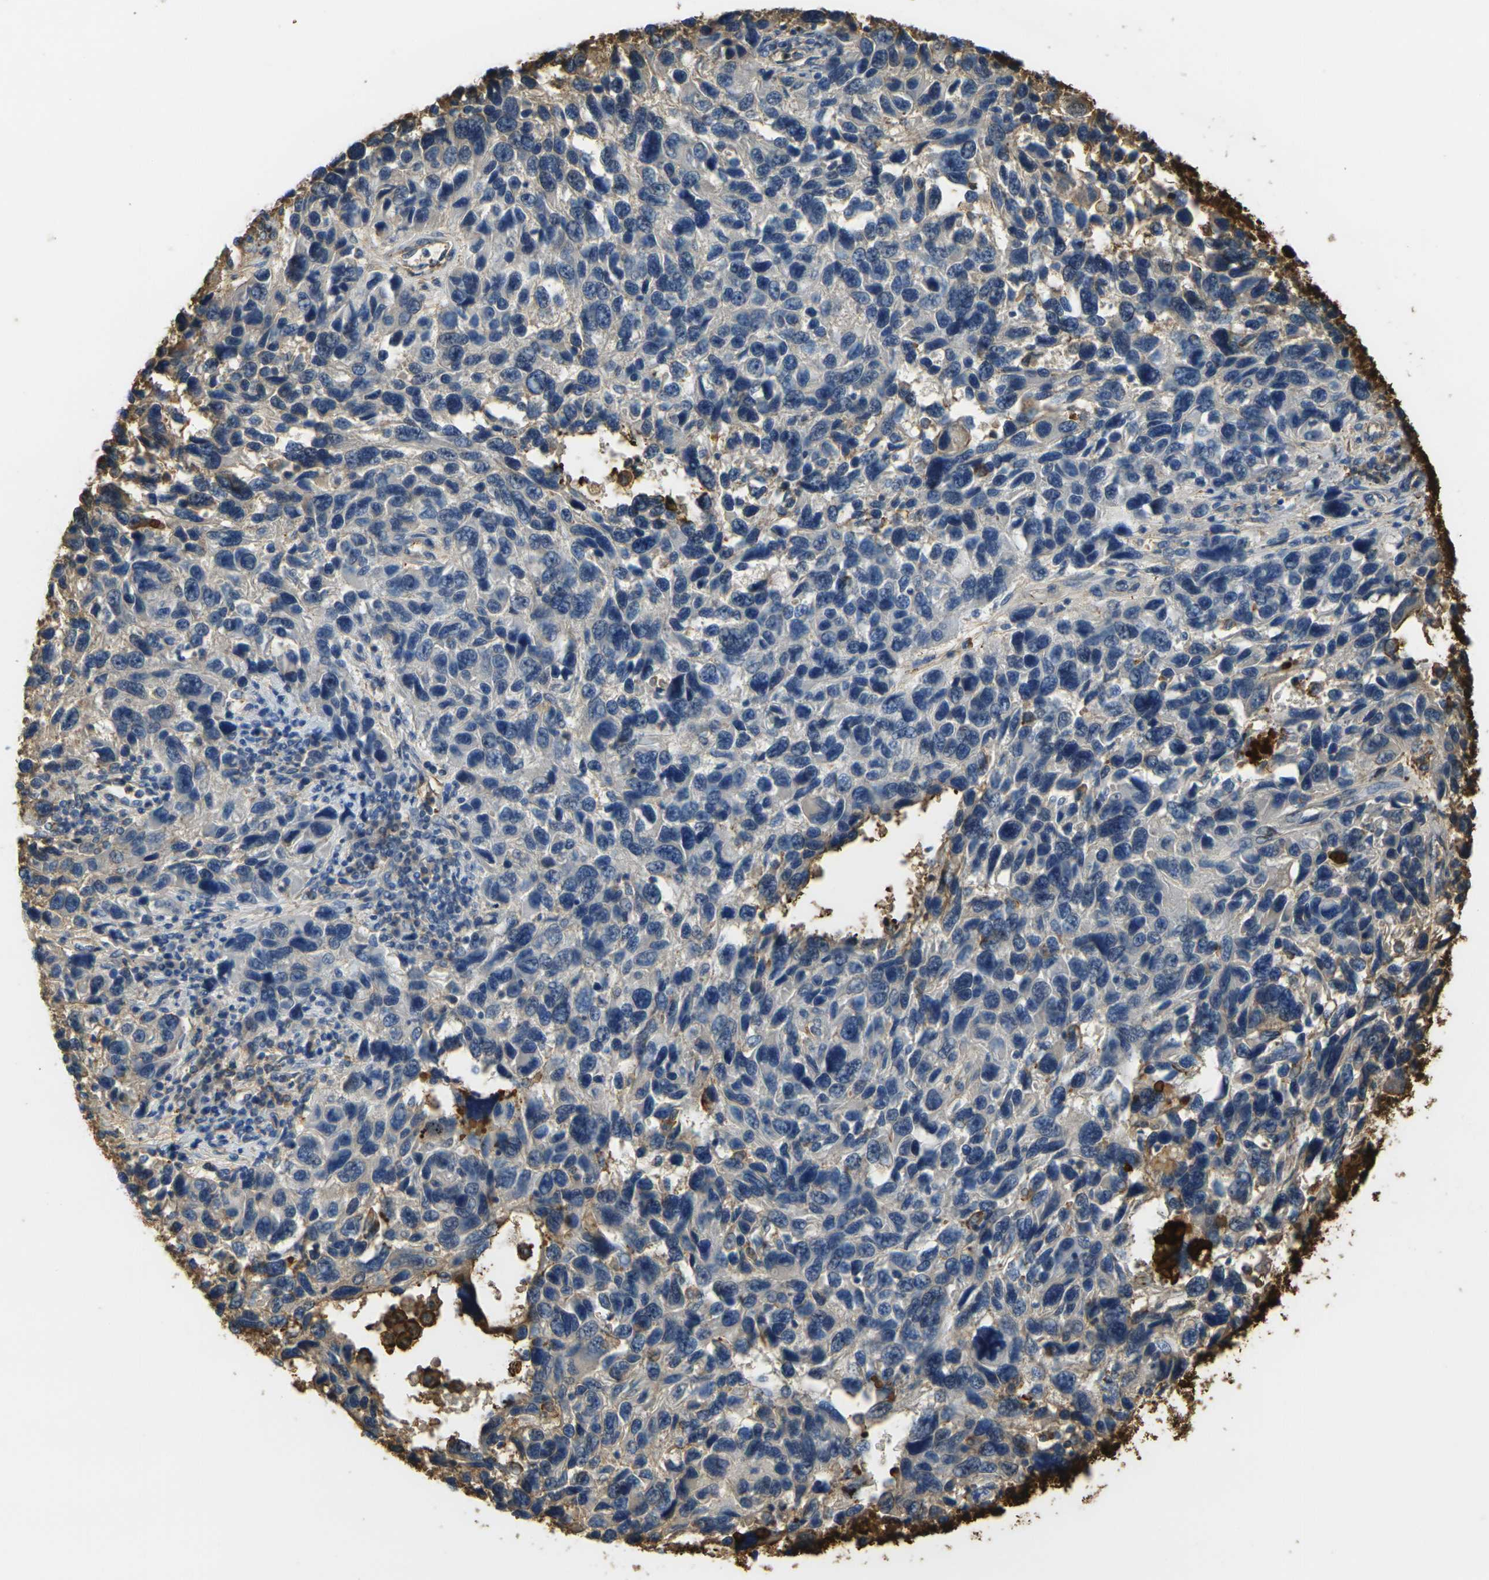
{"staining": {"intensity": "negative", "quantity": "none", "location": "none"}, "tissue": "melanoma", "cell_type": "Tumor cells", "image_type": "cancer", "snomed": [{"axis": "morphology", "description": "Malignant melanoma, NOS"}, {"axis": "topography", "description": "Skin"}], "caption": "IHC micrograph of melanoma stained for a protein (brown), which demonstrates no staining in tumor cells.", "gene": "PLCD1", "patient": {"sex": "male", "age": 53}}